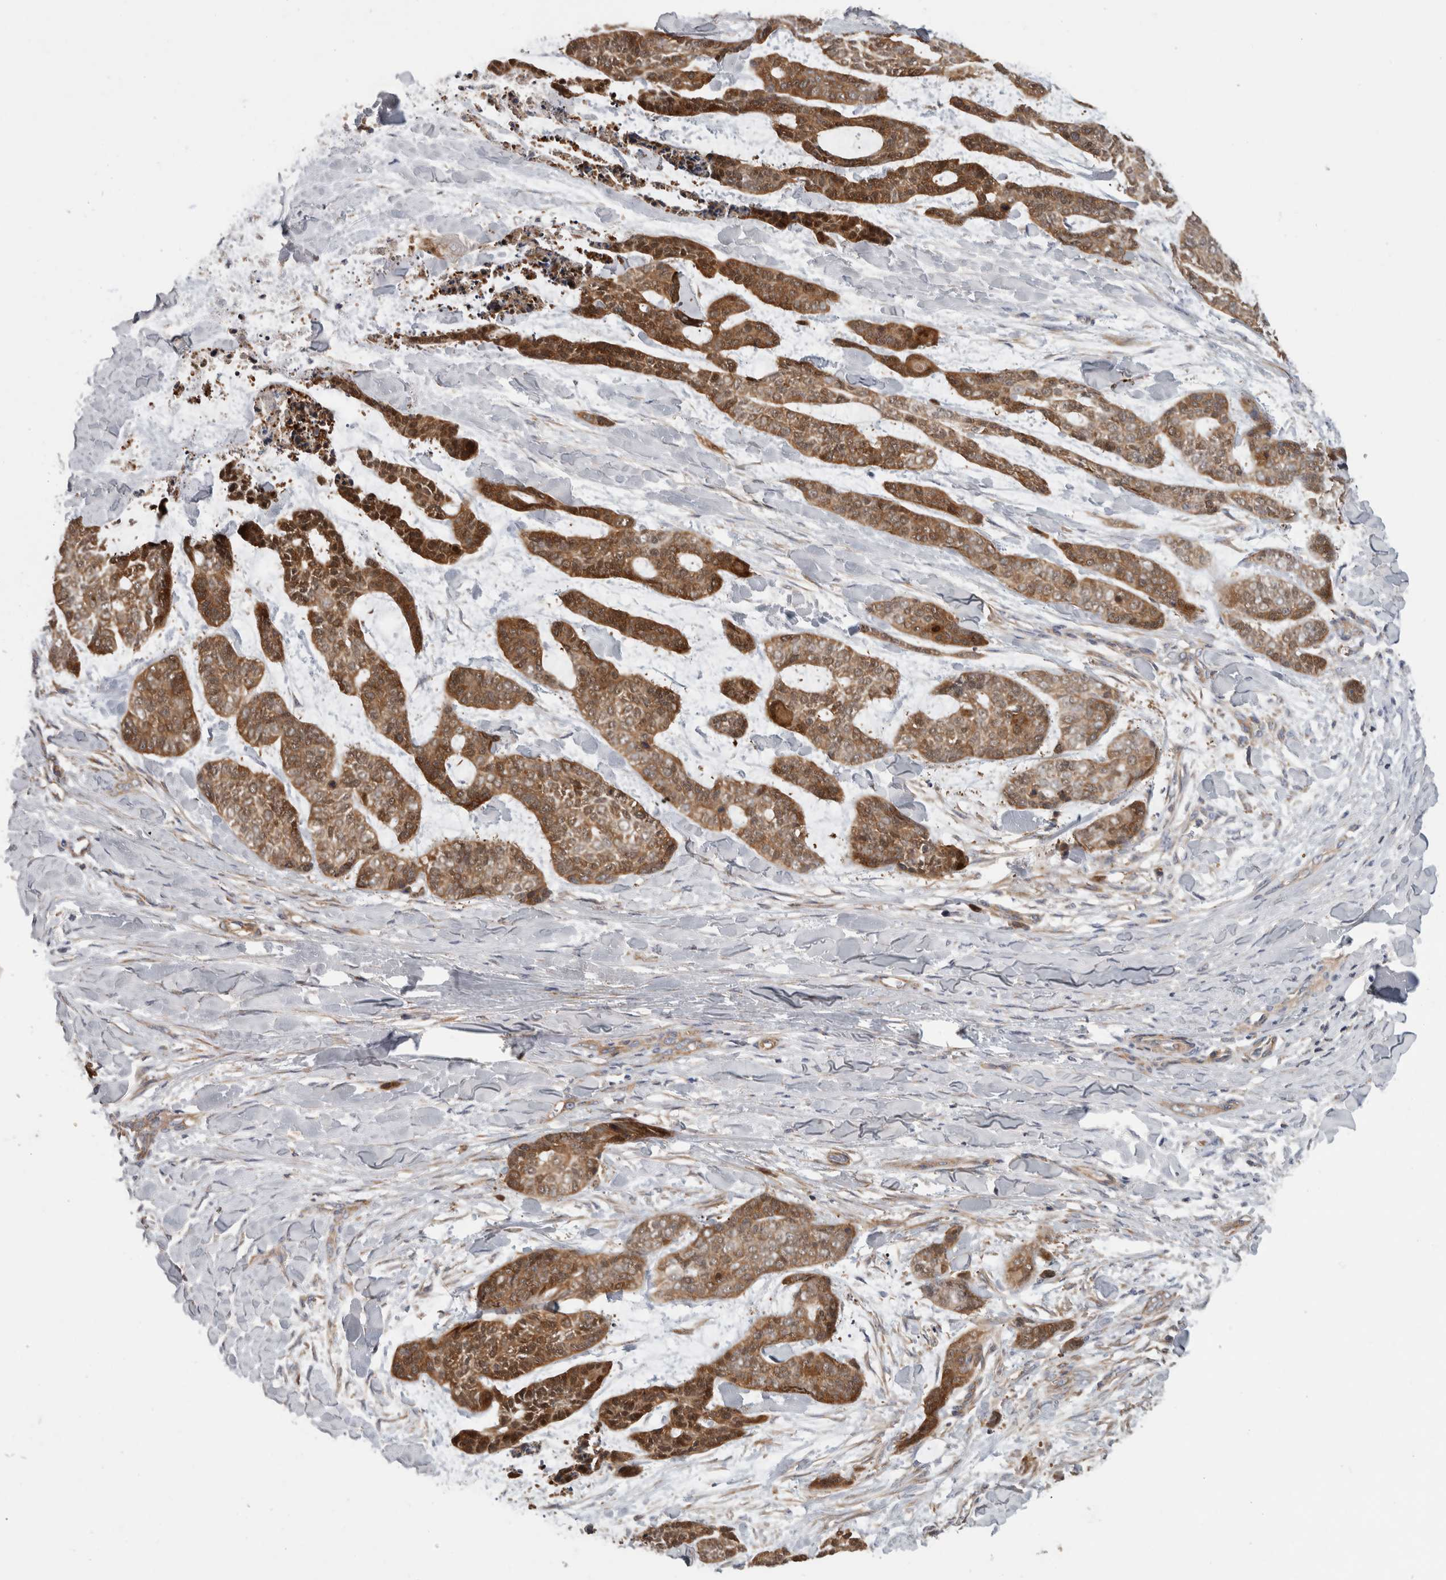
{"staining": {"intensity": "moderate", "quantity": ">75%", "location": "cytoplasmic/membranous"}, "tissue": "skin cancer", "cell_type": "Tumor cells", "image_type": "cancer", "snomed": [{"axis": "morphology", "description": "Basal cell carcinoma"}, {"axis": "topography", "description": "Skin"}], "caption": "Skin cancer stained with a protein marker reveals moderate staining in tumor cells.", "gene": "SFXN2", "patient": {"sex": "female", "age": 64}}